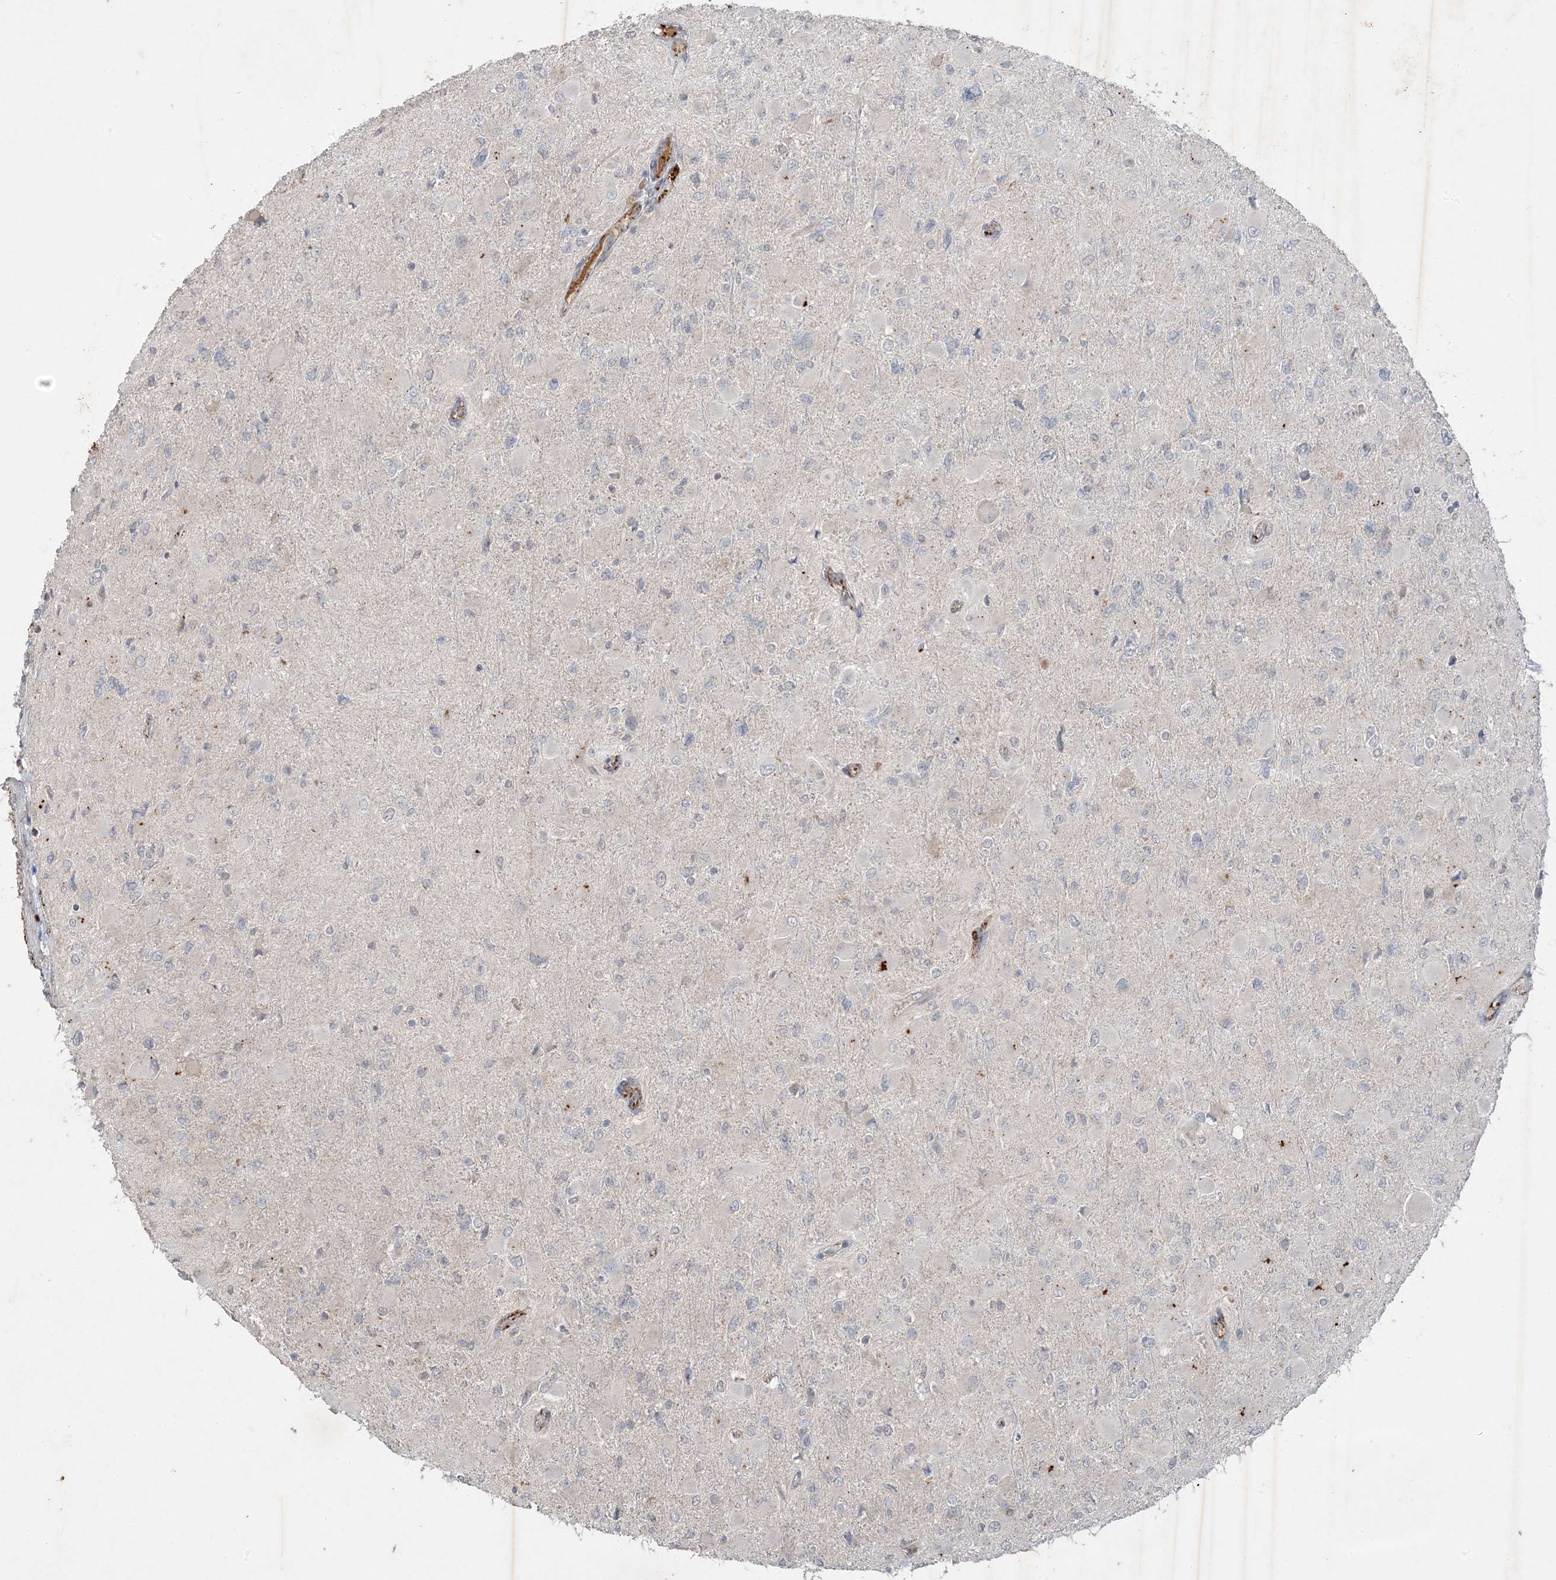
{"staining": {"intensity": "negative", "quantity": "none", "location": "none"}, "tissue": "glioma", "cell_type": "Tumor cells", "image_type": "cancer", "snomed": [{"axis": "morphology", "description": "Glioma, malignant, High grade"}, {"axis": "topography", "description": "Cerebral cortex"}], "caption": "Tumor cells show no significant protein staining in glioma.", "gene": "PRSS36", "patient": {"sex": "female", "age": 36}}